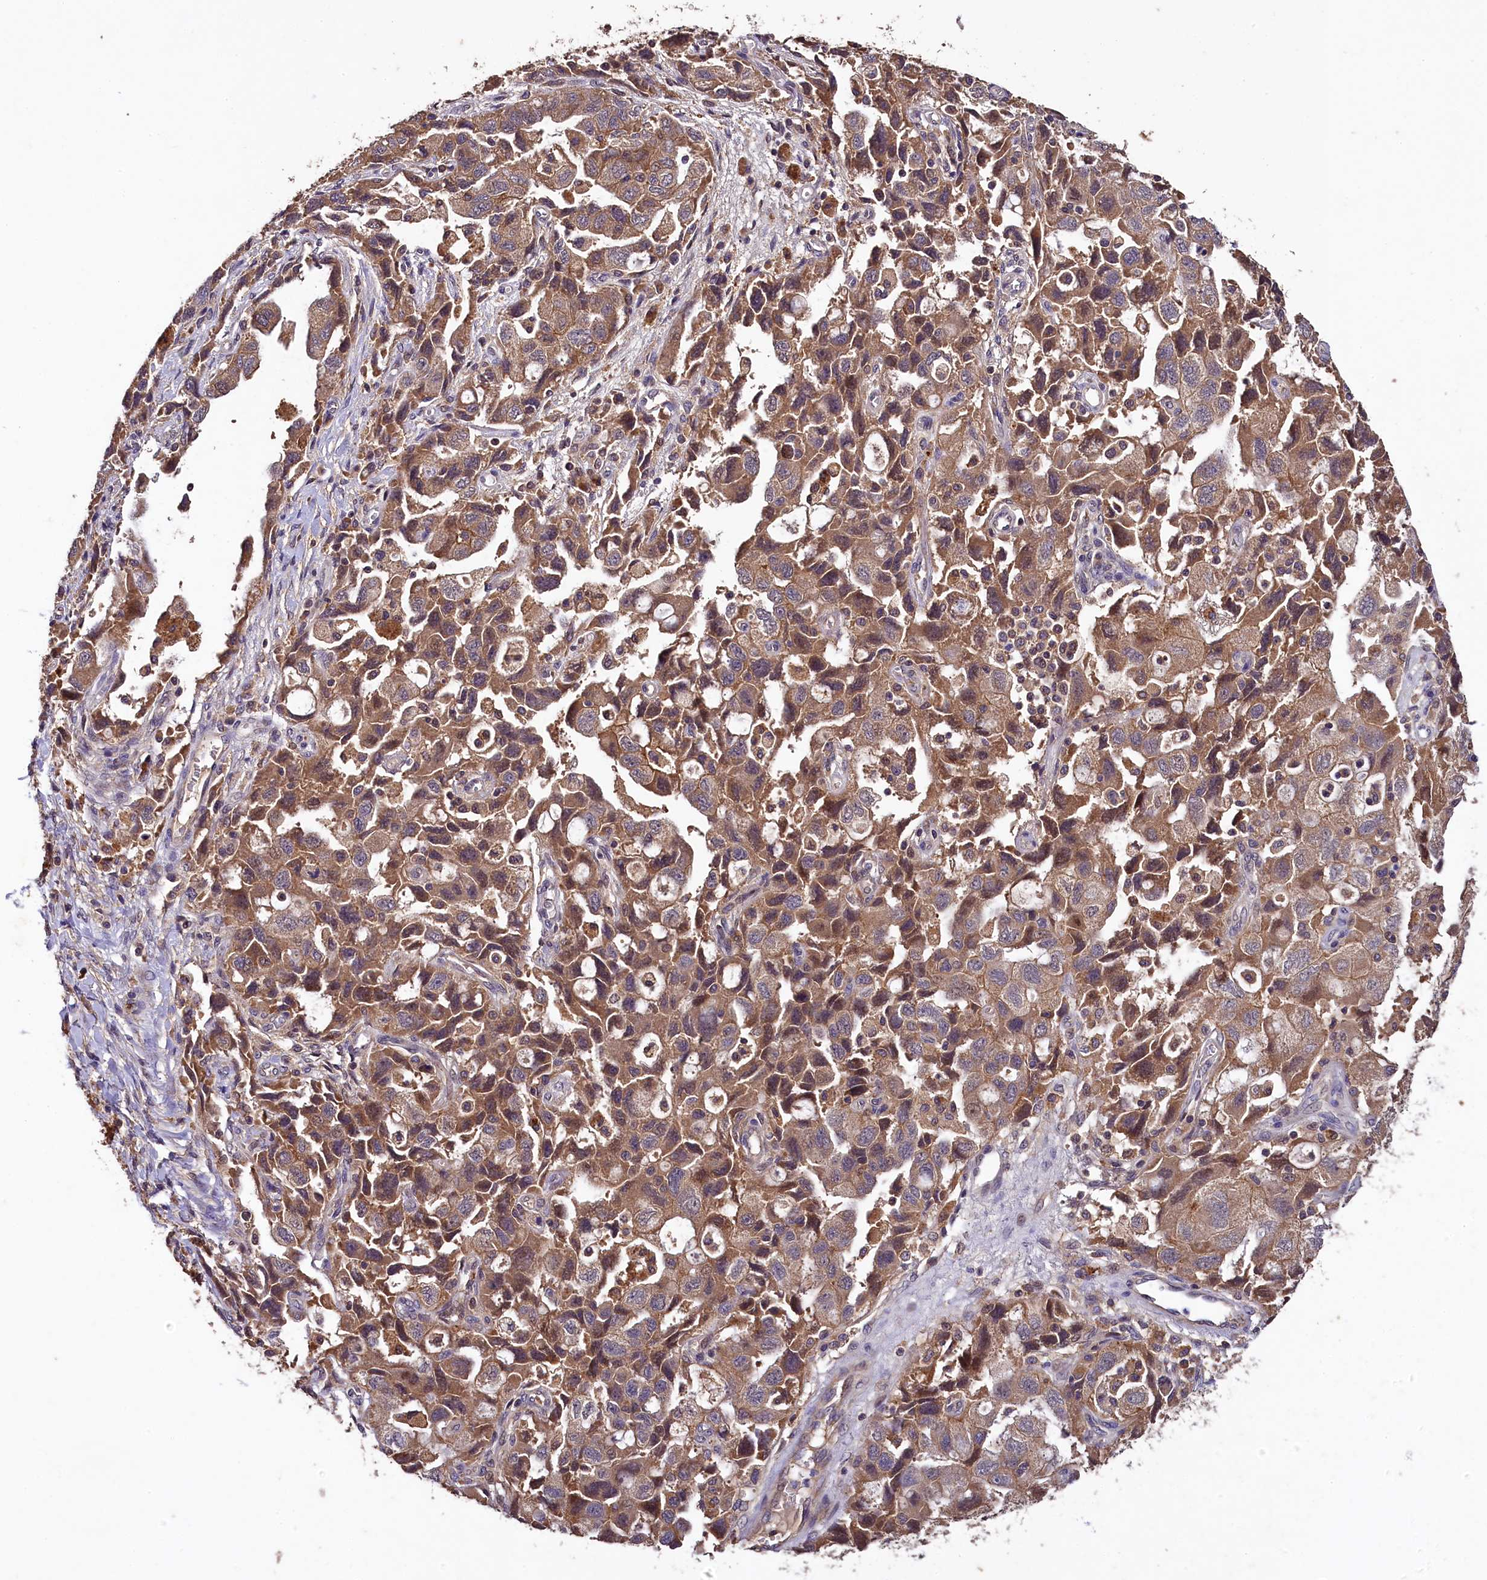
{"staining": {"intensity": "moderate", "quantity": ">75%", "location": "cytoplasmic/membranous"}, "tissue": "ovarian cancer", "cell_type": "Tumor cells", "image_type": "cancer", "snomed": [{"axis": "morphology", "description": "Carcinoma, NOS"}, {"axis": "morphology", "description": "Cystadenocarcinoma, serous, NOS"}, {"axis": "topography", "description": "Ovary"}], "caption": "IHC histopathology image of neoplastic tissue: ovarian carcinoma stained using IHC reveals medium levels of moderate protein expression localized specifically in the cytoplasmic/membranous of tumor cells, appearing as a cytoplasmic/membranous brown color.", "gene": "PLXNB1", "patient": {"sex": "female", "age": 69}}